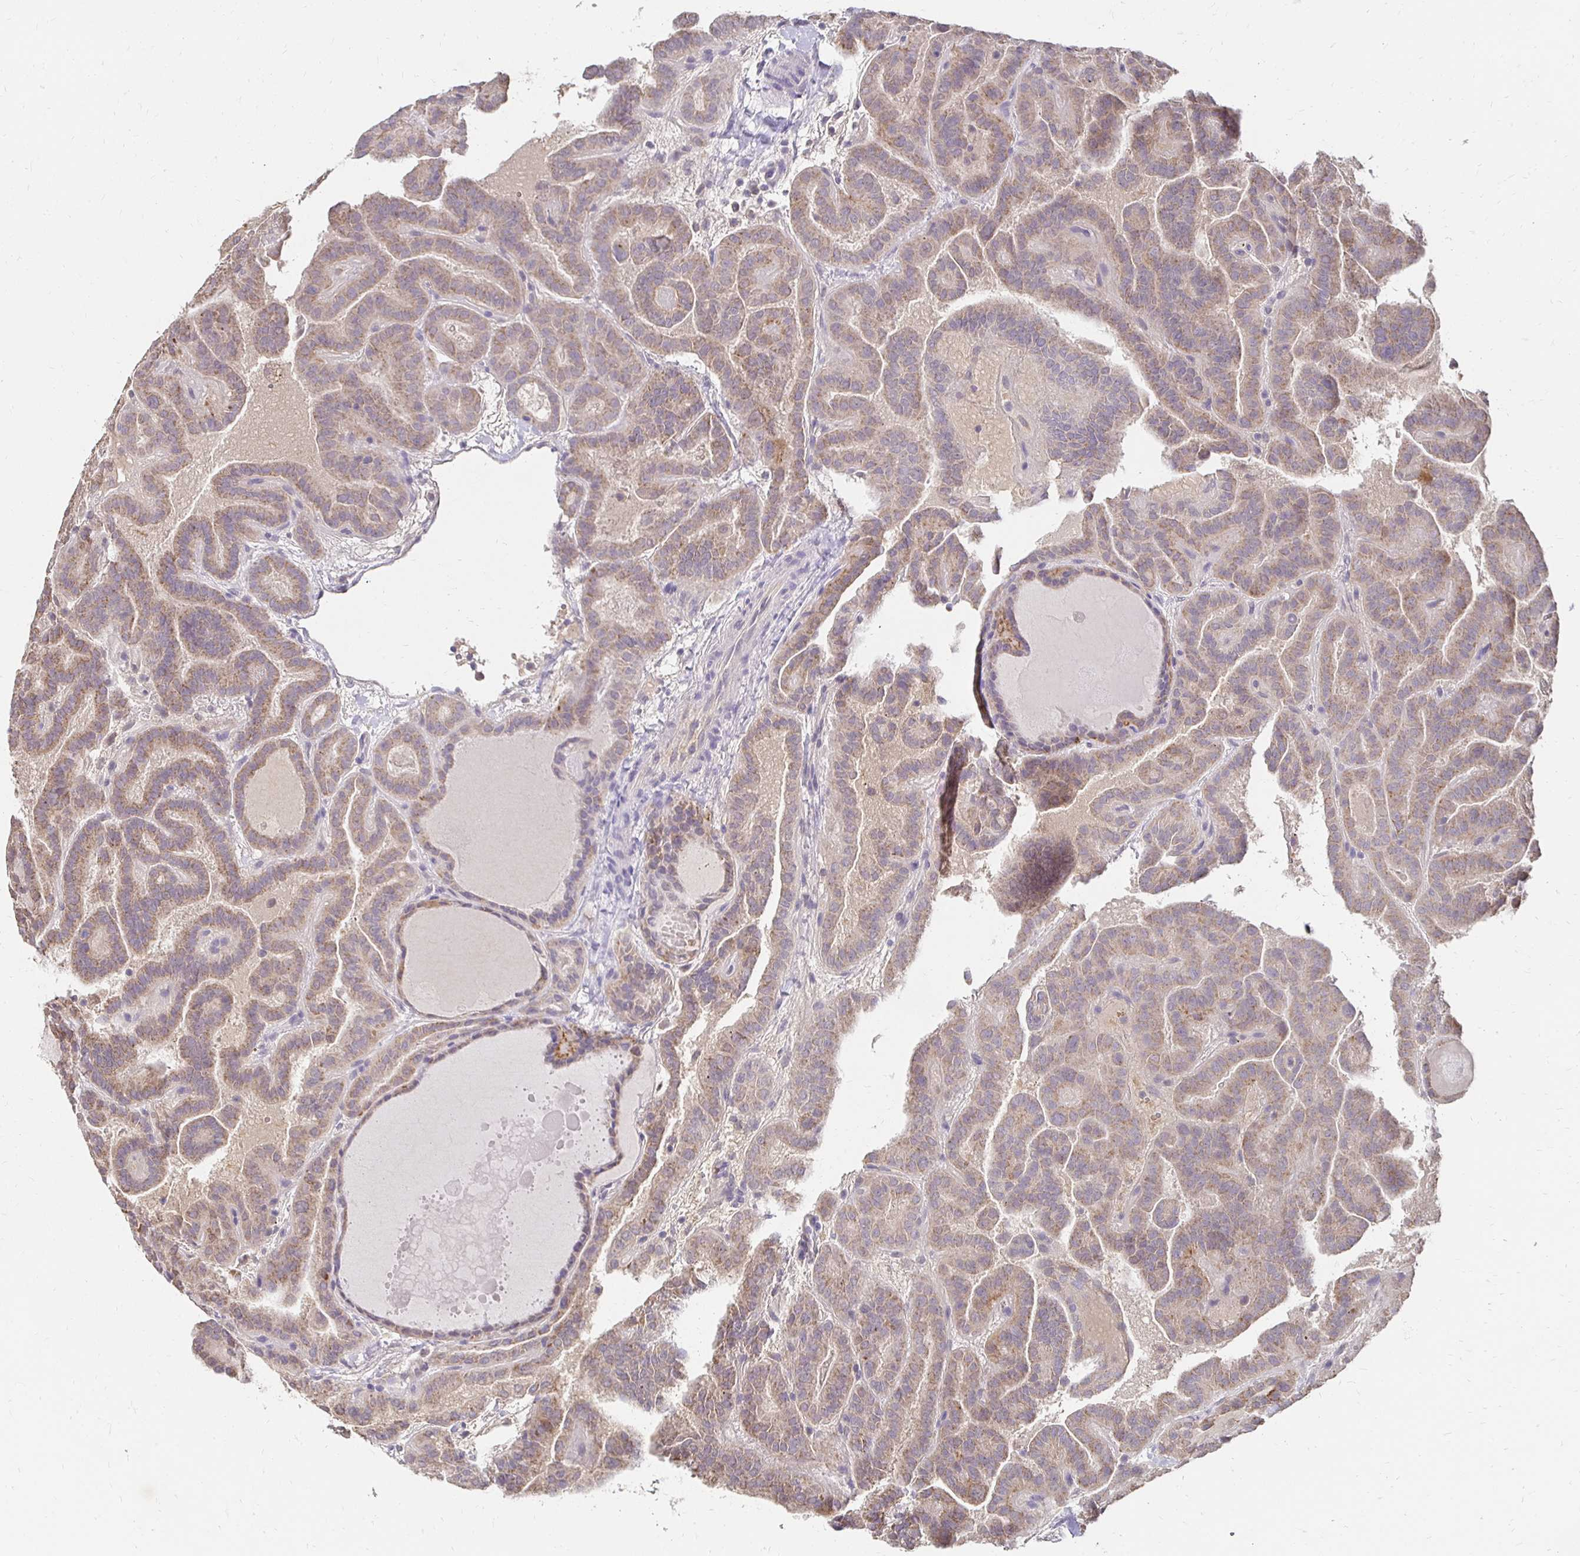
{"staining": {"intensity": "moderate", "quantity": ">75%", "location": "cytoplasmic/membranous"}, "tissue": "thyroid cancer", "cell_type": "Tumor cells", "image_type": "cancer", "snomed": [{"axis": "morphology", "description": "Papillary adenocarcinoma, NOS"}, {"axis": "topography", "description": "Thyroid gland"}], "caption": "Protein positivity by immunohistochemistry displays moderate cytoplasmic/membranous expression in about >75% of tumor cells in papillary adenocarcinoma (thyroid). (IHC, brightfield microscopy, high magnification).", "gene": "GK2", "patient": {"sex": "female", "age": 46}}